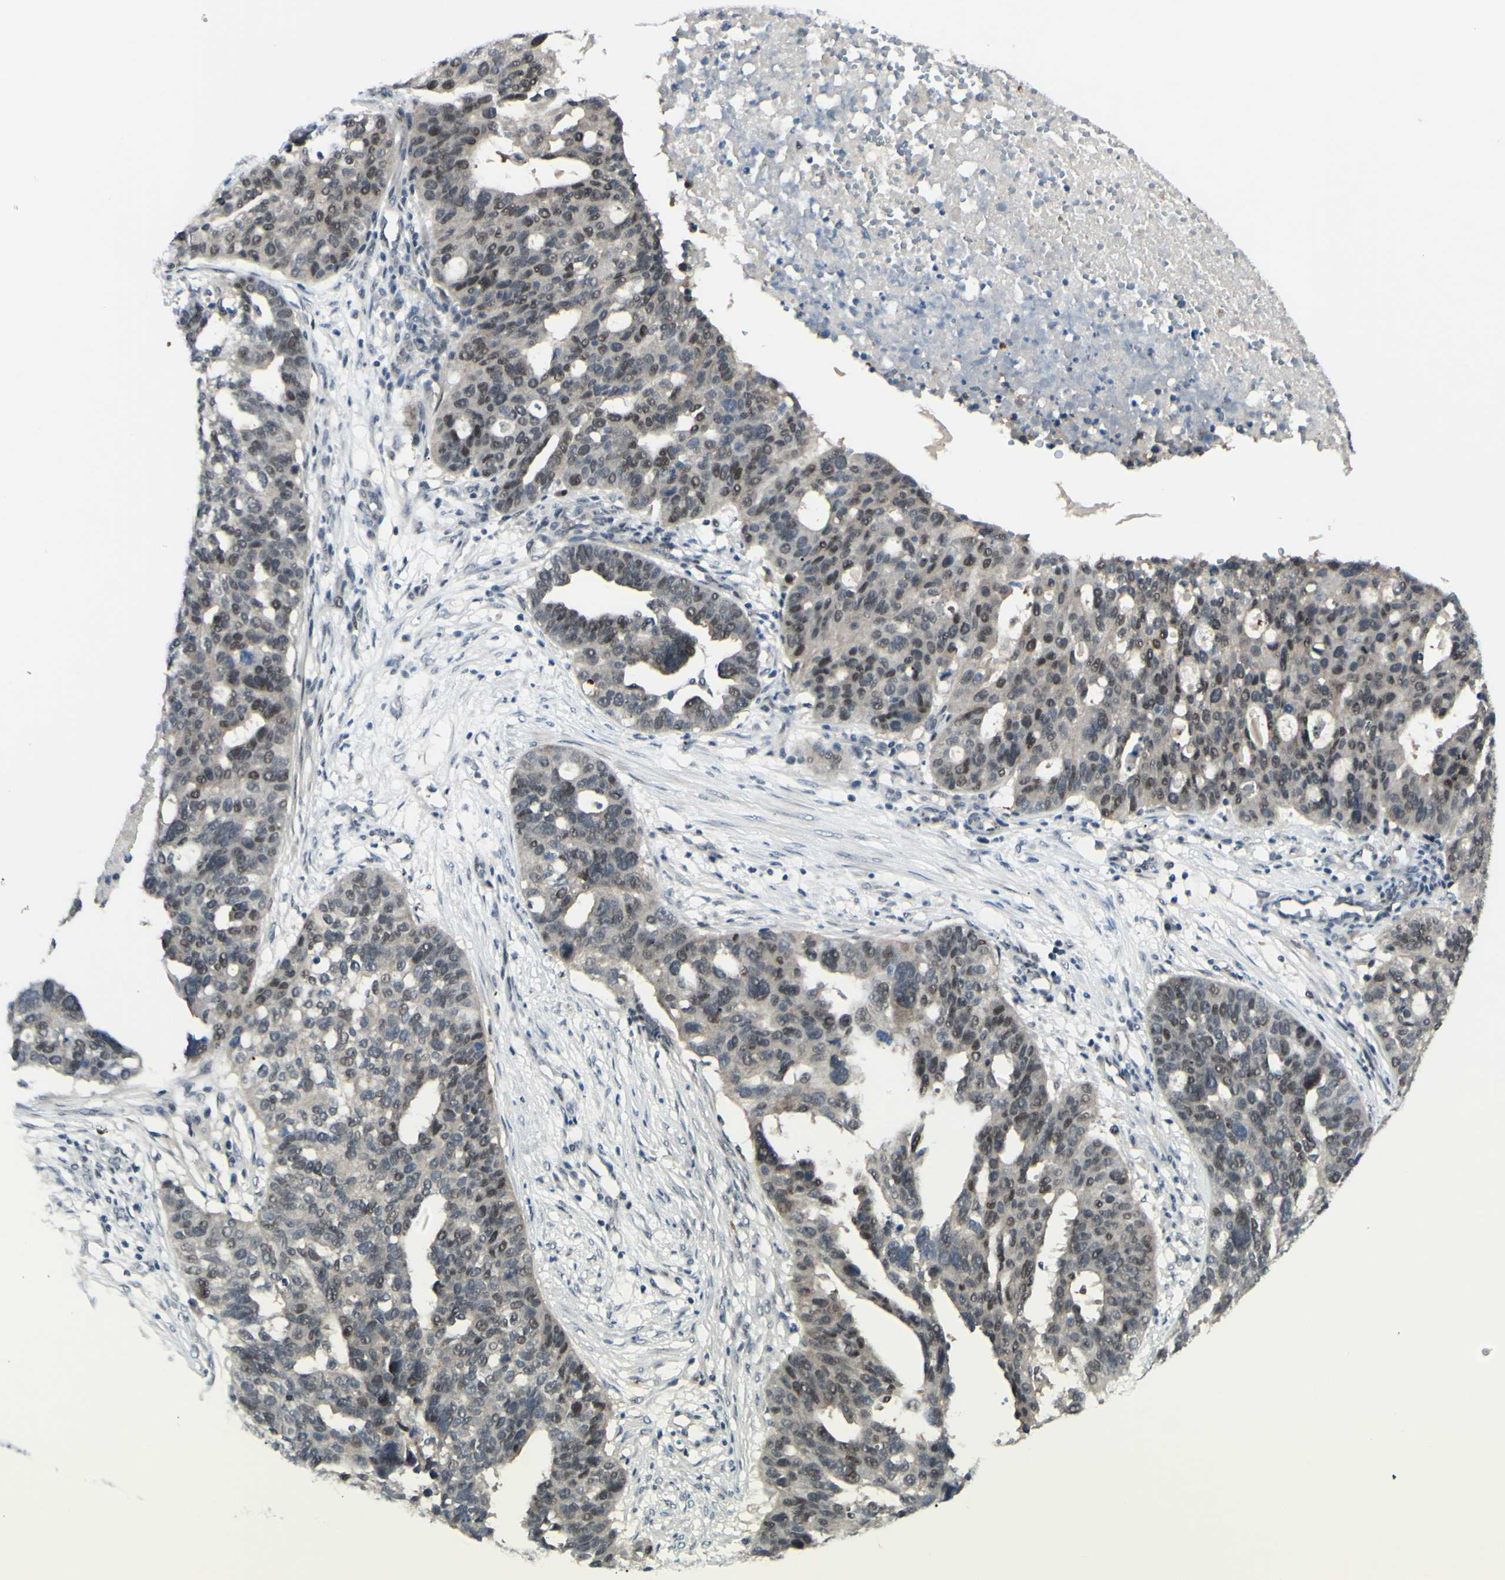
{"staining": {"intensity": "weak", "quantity": "25%-75%", "location": "cytoplasmic/membranous"}, "tissue": "ovarian cancer", "cell_type": "Tumor cells", "image_type": "cancer", "snomed": [{"axis": "morphology", "description": "Cystadenocarcinoma, serous, NOS"}, {"axis": "topography", "description": "Ovary"}], "caption": "DAB (3,3'-diaminobenzidine) immunohistochemical staining of human ovarian serous cystadenocarcinoma demonstrates weak cytoplasmic/membranous protein staining in about 25%-75% of tumor cells.", "gene": "ETNK1", "patient": {"sex": "female", "age": 59}}